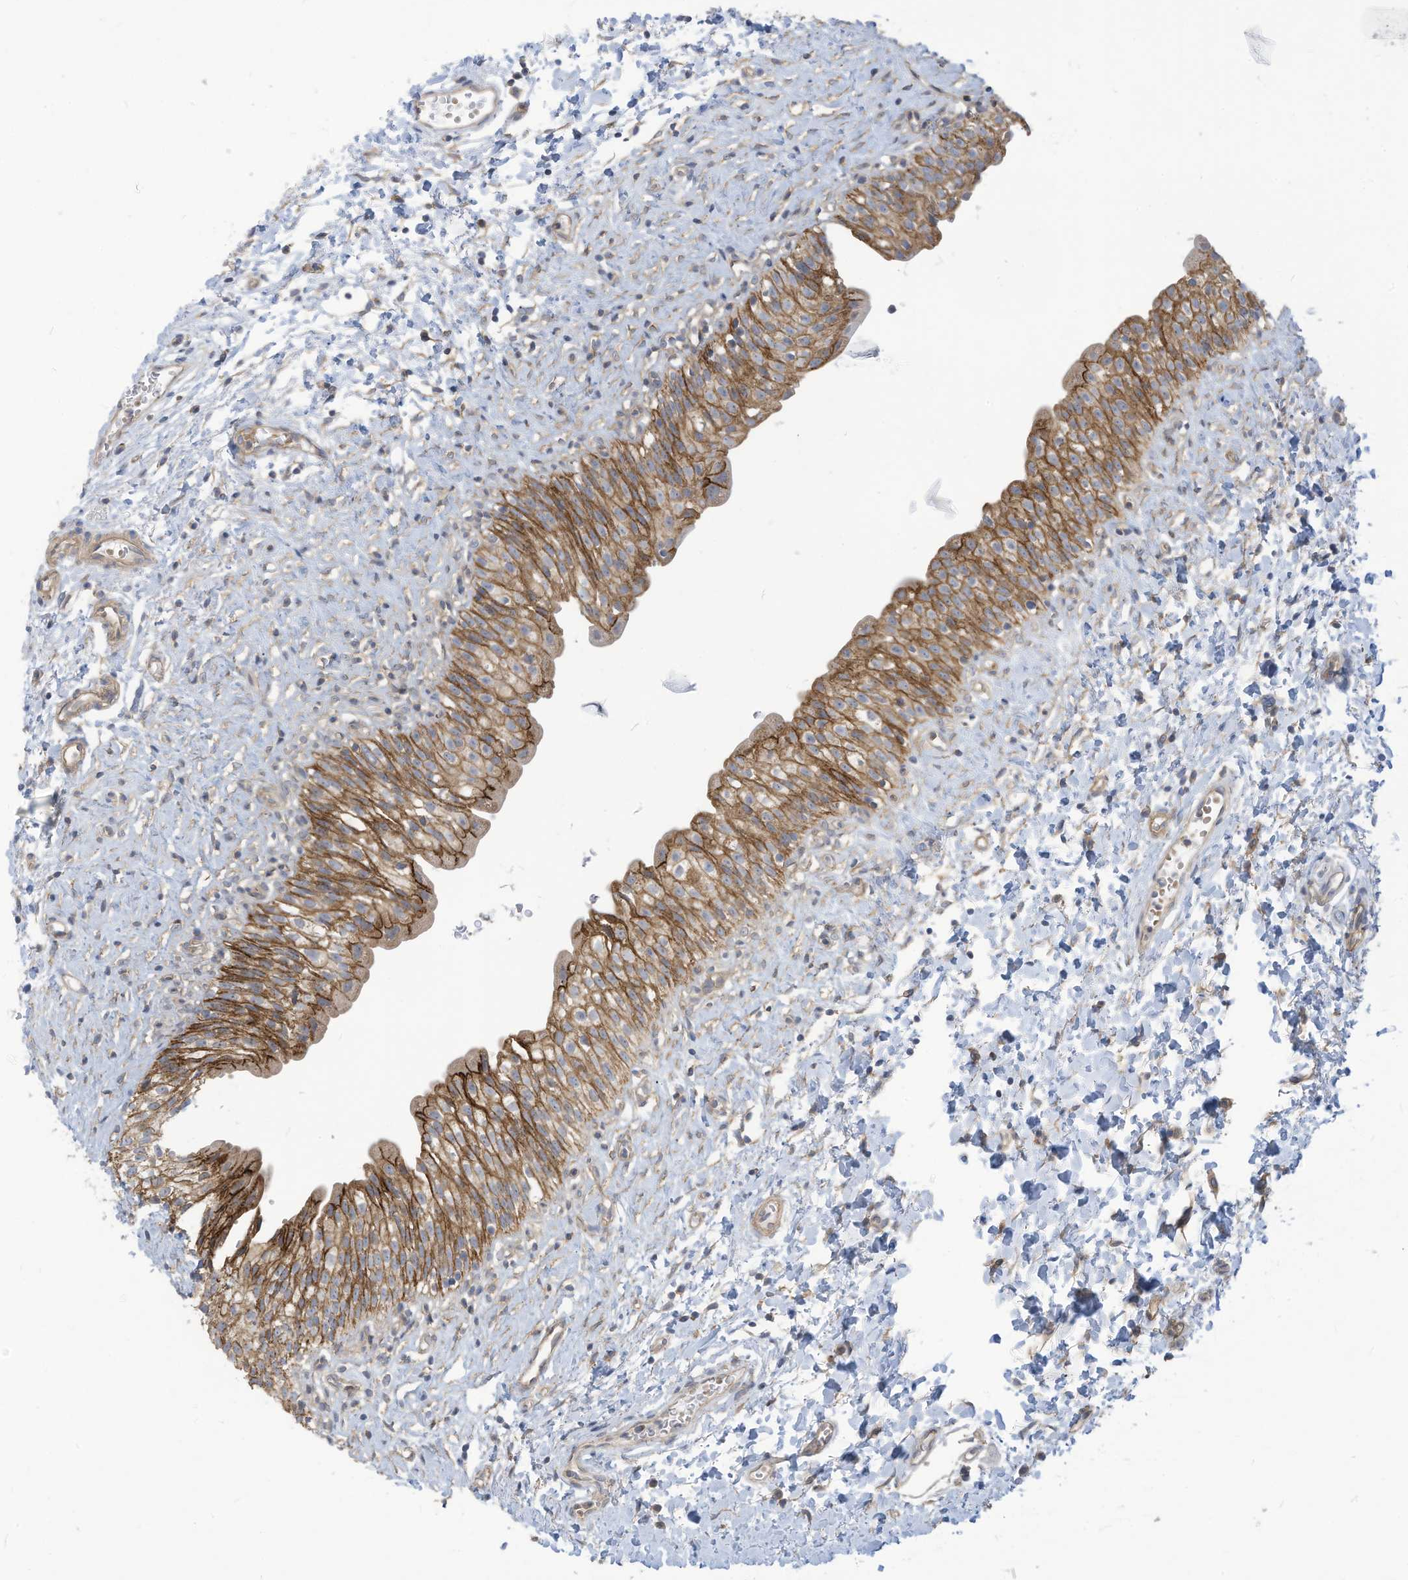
{"staining": {"intensity": "moderate", "quantity": ">75%", "location": "cytoplasmic/membranous"}, "tissue": "urinary bladder", "cell_type": "Urothelial cells", "image_type": "normal", "snomed": [{"axis": "morphology", "description": "Normal tissue, NOS"}, {"axis": "topography", "description": "Urinary bladder"}], "caption": "DAB (3,3'-diaminobenzidine) immunohistochemical staining of unremarkable human urinary bladder shows moderate cytoplasmic/membranous protein positivity in approximately >75% of urothelial cells. (DAB IHC, brown staining for protein, blue staining for nuclei).", "gene": "ADAT2", "patient": {"sex": "male", "age": 51}}